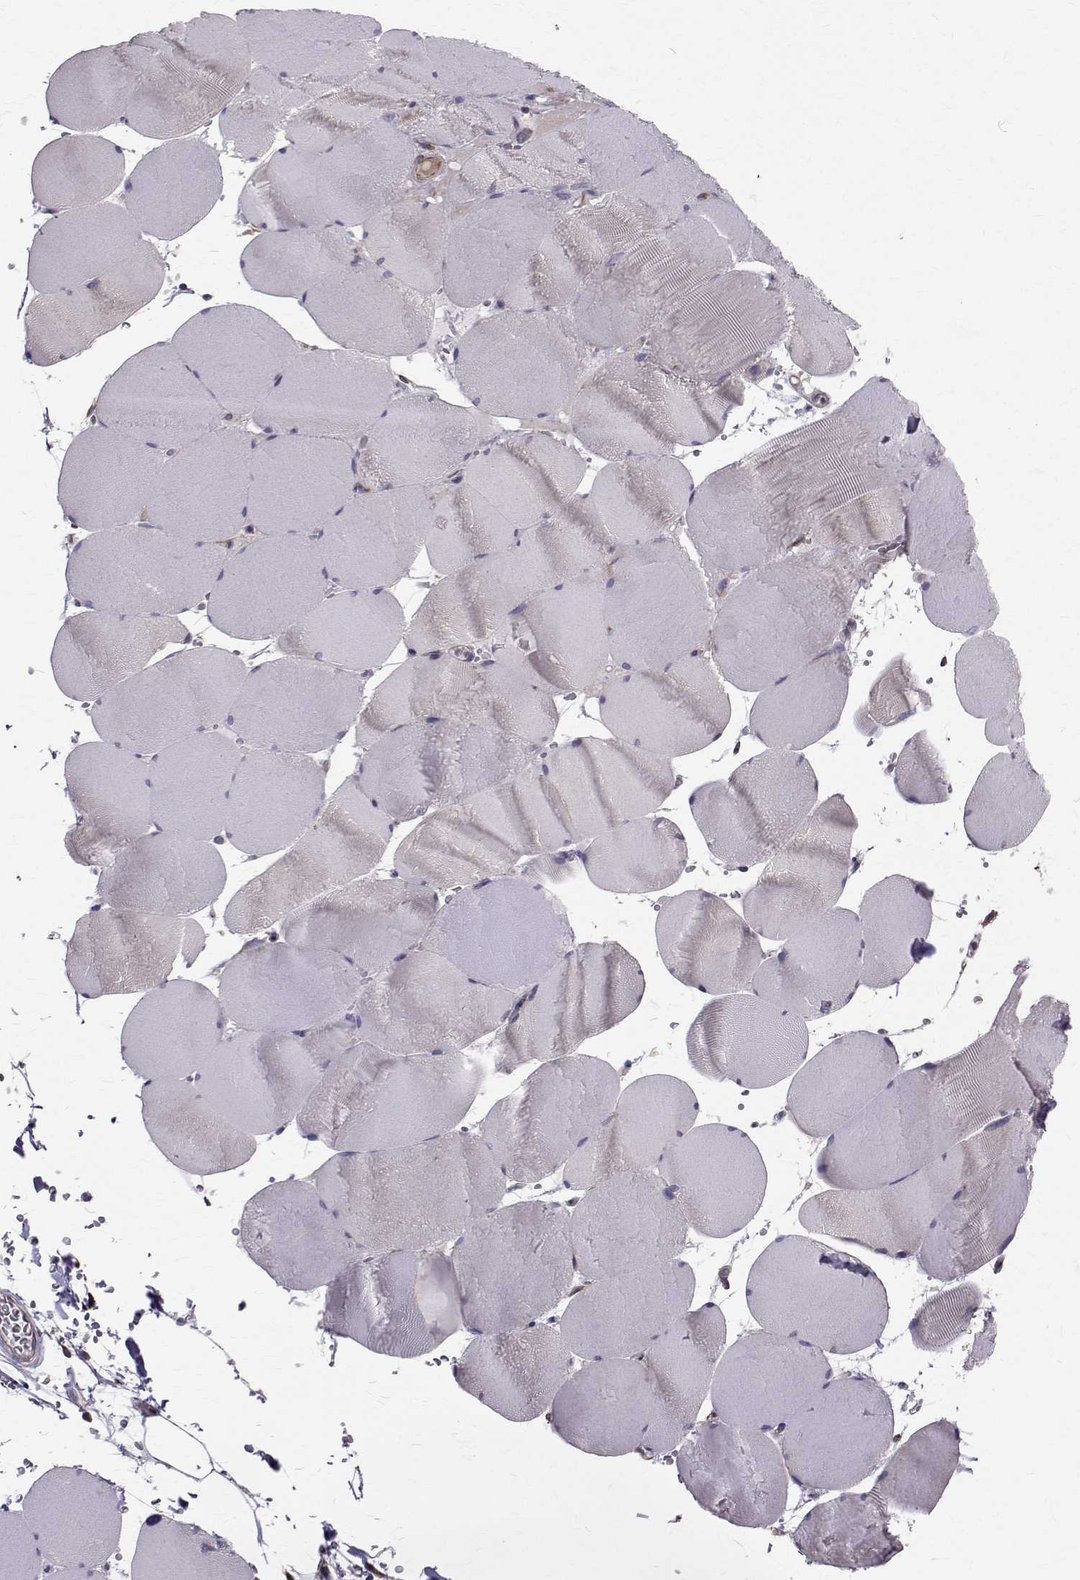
{"staining": {"intensity": "negative", "quantity": "none", "location": "none"}, "tissue": "skeletal muscle", "cell_type": "Myocytes", "image_type": "normal", "snomed": [{"axis": "morphology", "description": "Normal tissue, NOS"}, {"axis": "topography", "description": "Skeletal muscle"}, {"axis": "topography", "description": "Head-Neck"}], "caption": "High power microscopy image of an immunohistochemistry photomicrograph of benign skeletal muscle, revealing no significant positivity in myocytes.", "gene": "ARFGAP1", "patient": {"sex": "male", "age": 66}}